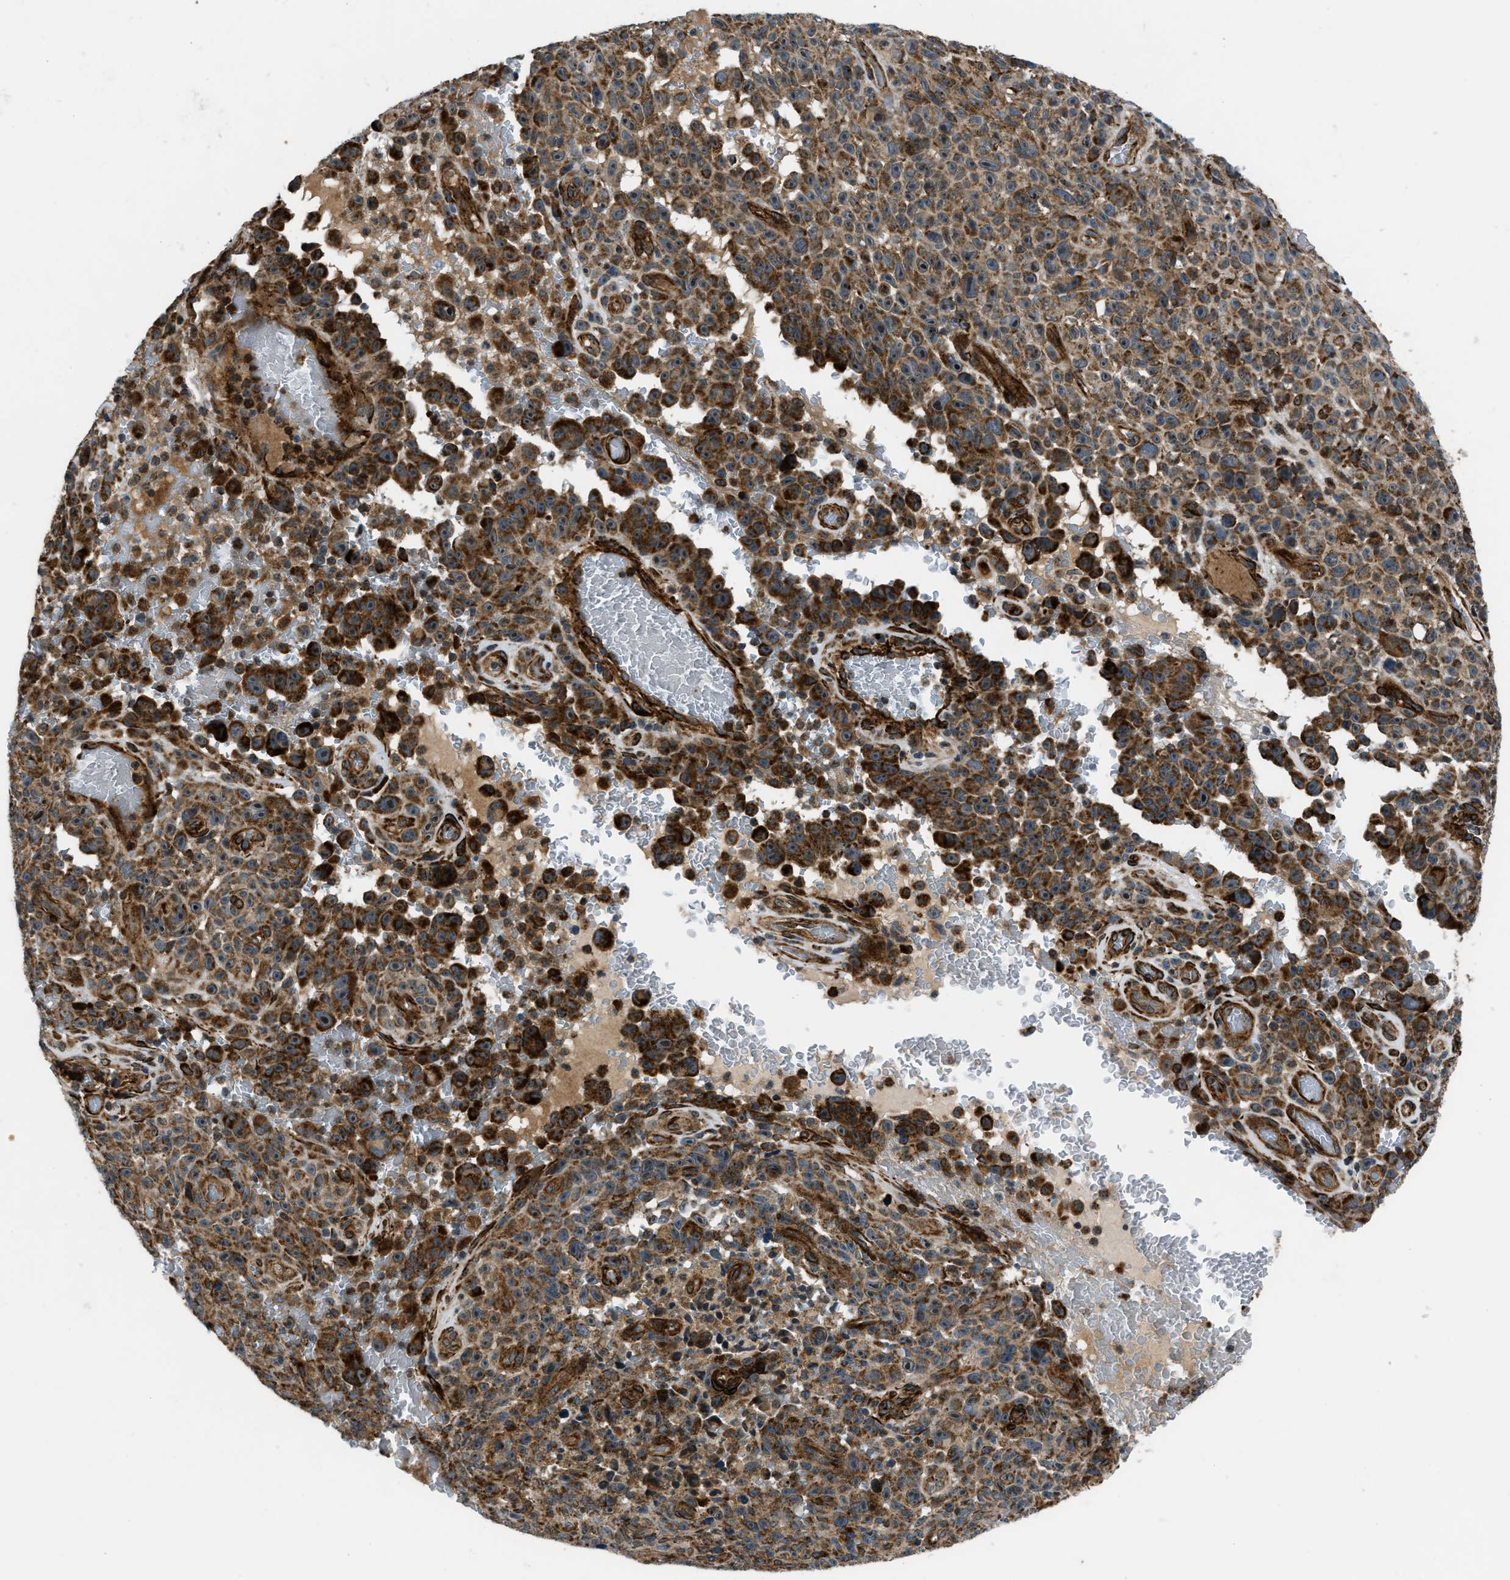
{"staining": {"intensity": "moderate", "quantity": ">75%", "location": "cytoplasmic/membranous"}, "tissue": "melanoma", "cell_type": "Tumor cells", "image_type": "cancer", "snomed": [{"axis": "morphology", "description": "Malignant melanoma, NOS"}, {"axis": "topography", "description": "Skin"}], "caption": "Immunohistochemical staining of human malignant melanoma exhibits moderate cytoplasmic/membranous protein staining in approximately >75% of tumor cells. The protein is shown in brown color, while the nuclei are stained blue.", "gene": "GSDME", "patient": {"sex": "female", "age": 82}}